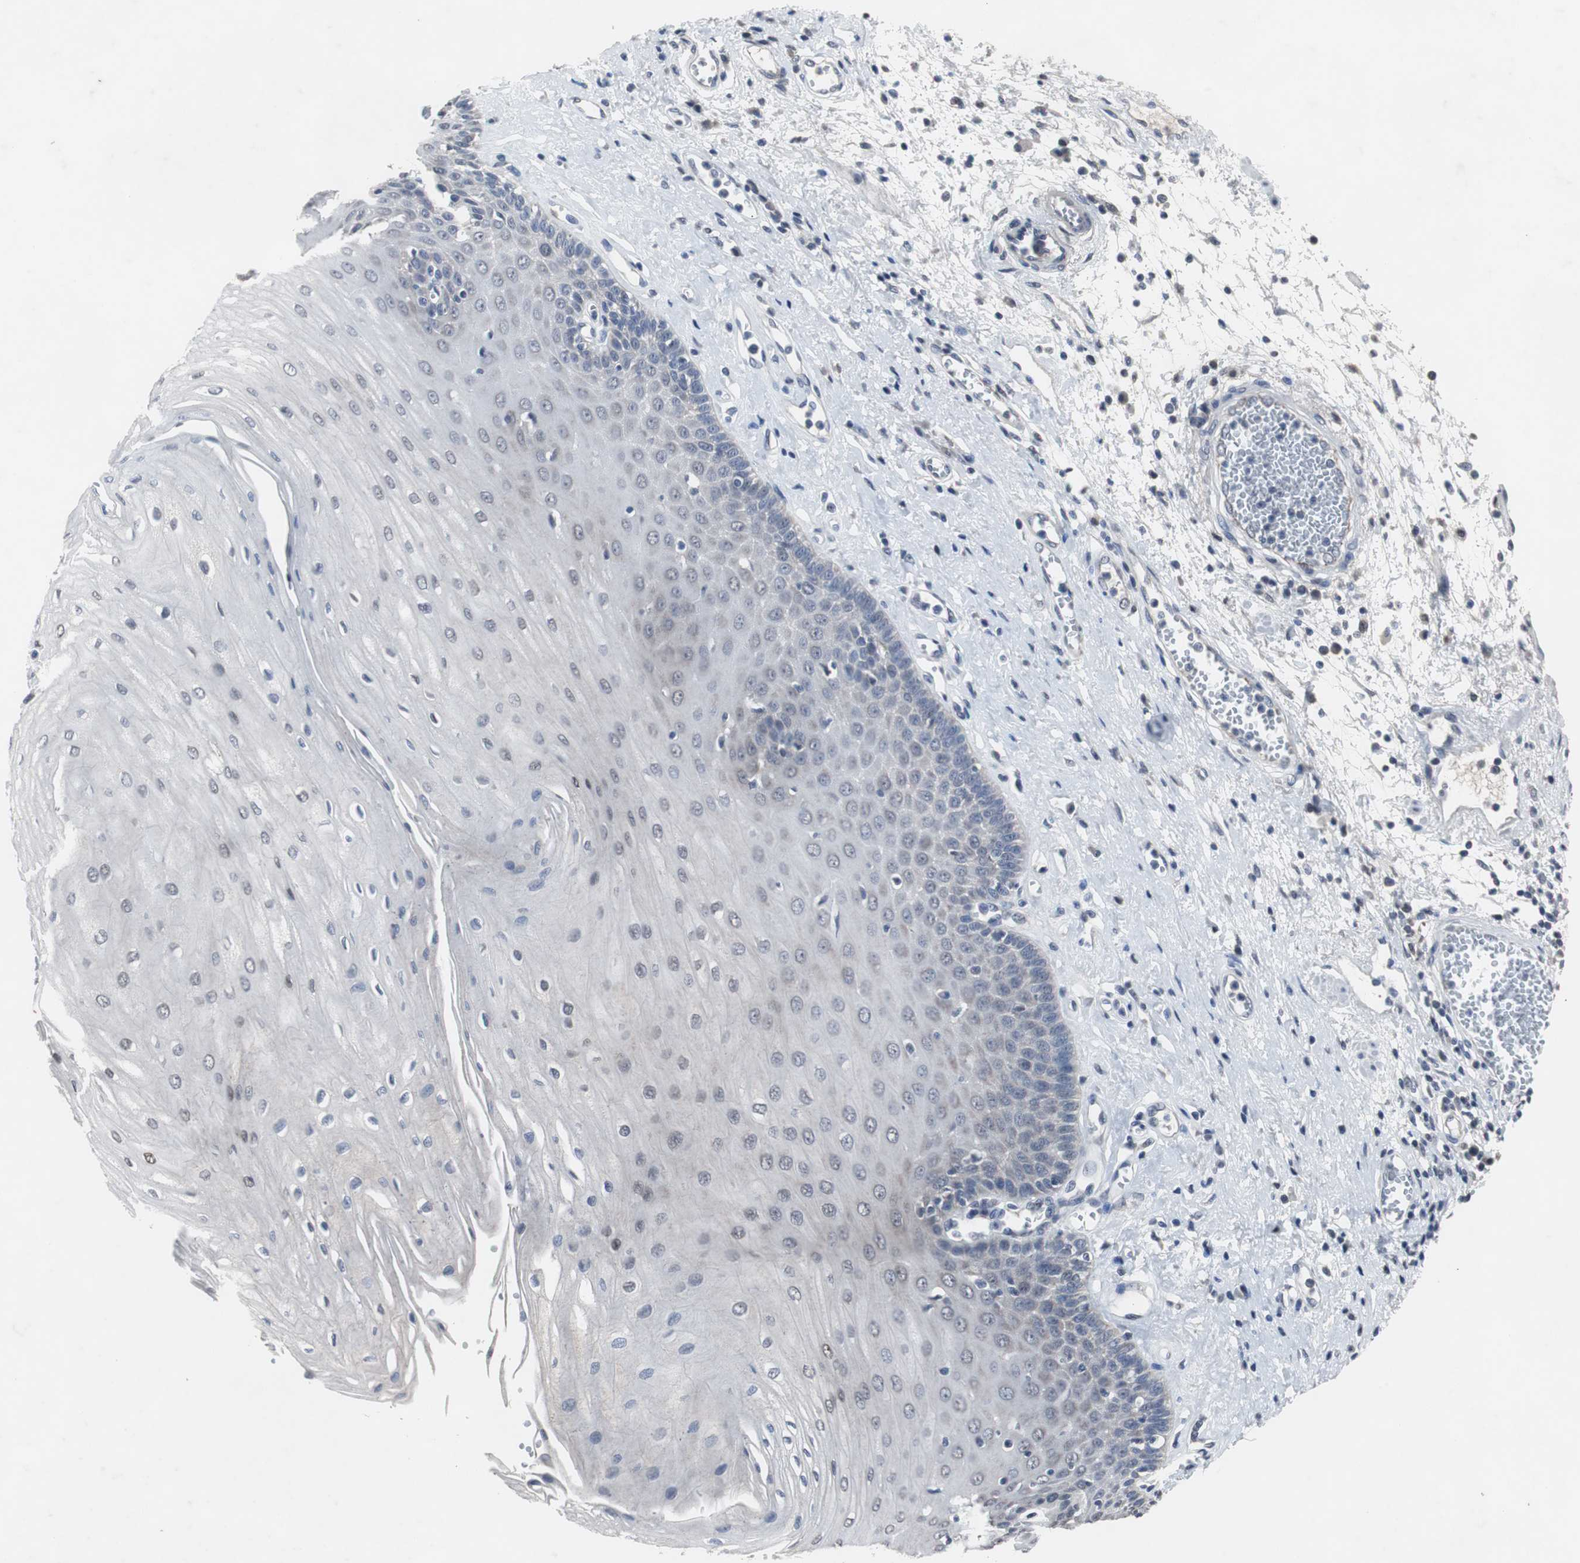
{"staining": {"intensity": "weak", "quantity": "<25%", "location": "nuclear"}, "tissue": "esophagus", "cell_type": "Squamous epithelial cells", "image_type": "normal", "snomed": [{"axis": "morphology", "description": "Normal tissue, NOS"}, {"axis": "morphology", "description": "Squamous cell carcinoma, NOS"}, {"axis": "topography", "description": "Esophagus"}], "caption": "The histopathology image shows no staining of squamous epithelial cells in unremarkable esophagus.", "gene": "RBM47", "patient": {"sex": "male", "age": 65}}